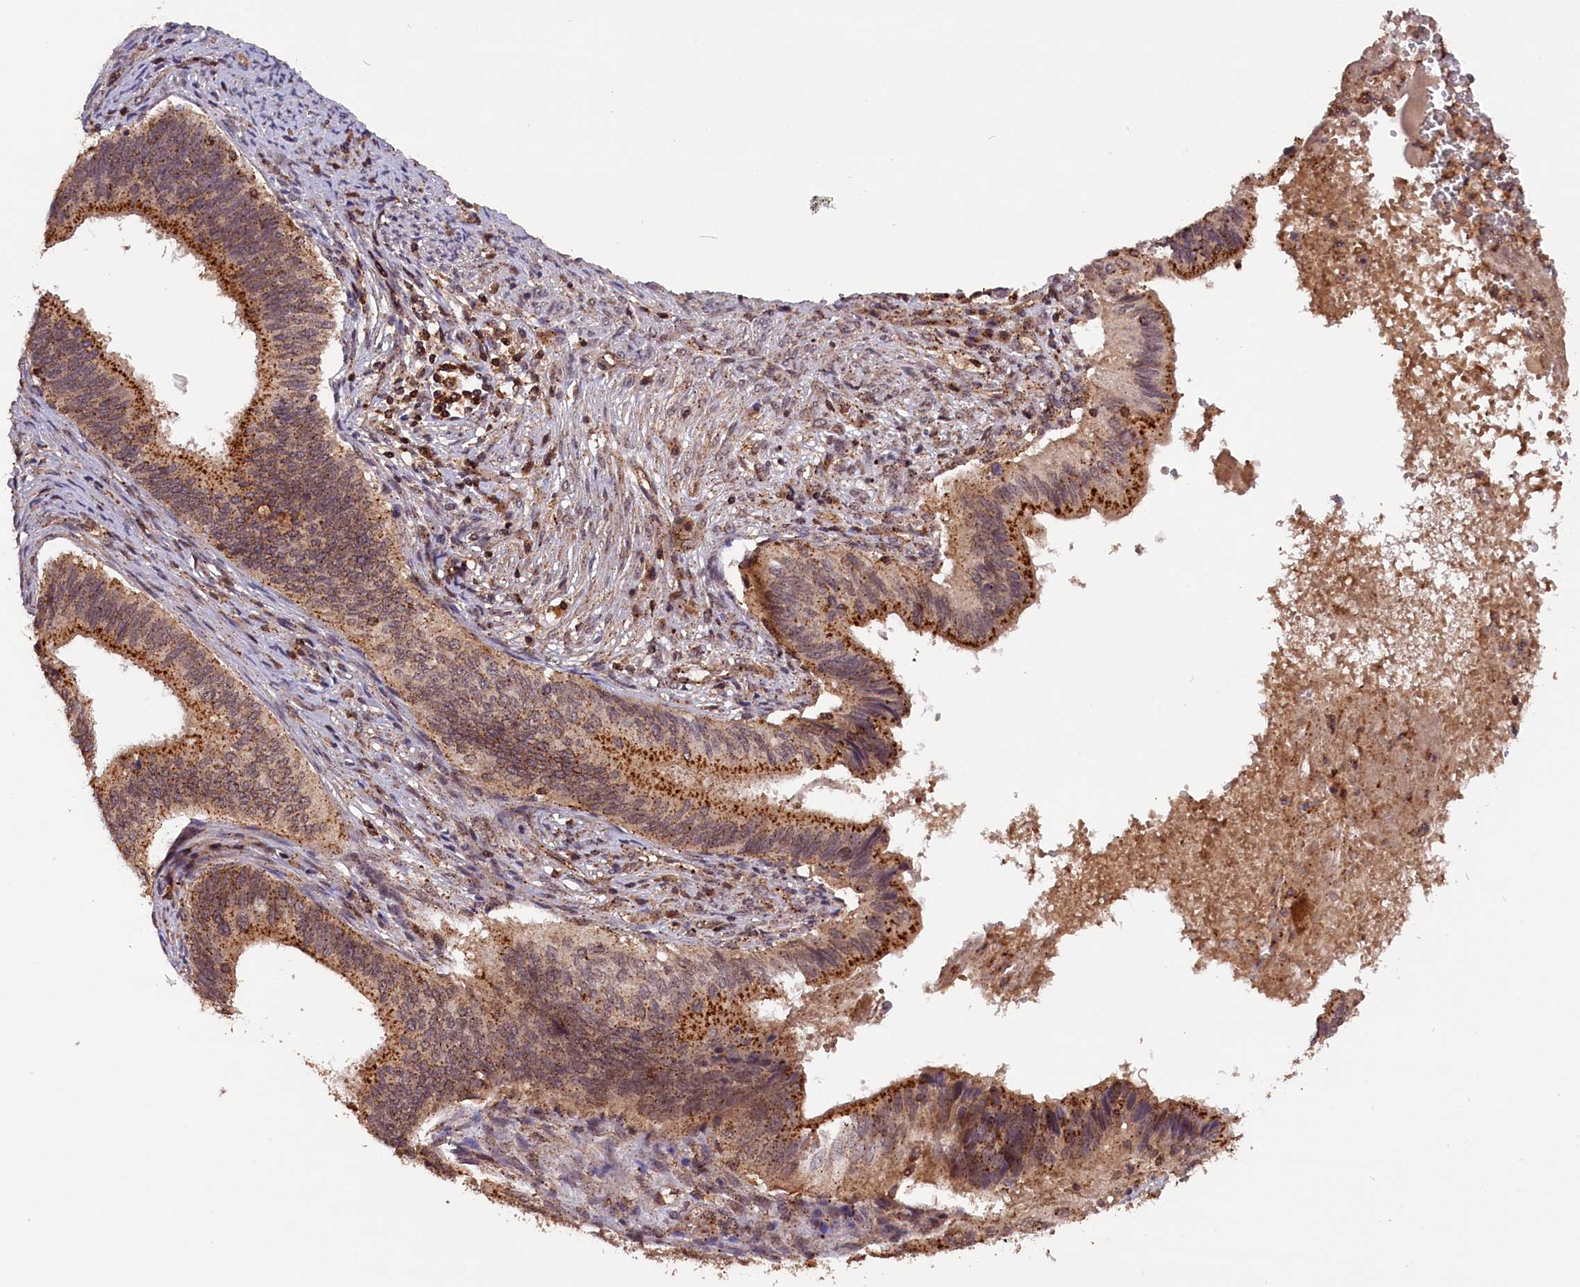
{"staining": {"intensity": "moderate", "quantity": ">75%", "location": "cytoplasmic/membranous"}, "tissue": "cervical cancer", "cell_type": "Tumor cells", "image_type": "cancer", "snomed": [{"axis": "morphology", "description": "Adenocarcinoma, NOS"}, {"axis": "topography", "description": "Cervix"}], "caption": "Tumor cells reveal medium levels of moderate cytoplasmic/membranous expression in approximately >75% of cells in human cervical cancer (adenocarcinoma). (DAB (3,3'-diaminobenzidine) = brown stain, brightfield microscopy at high magnification).", "gene": "IST1", "patient": {"sex": "female", "age": 42}}